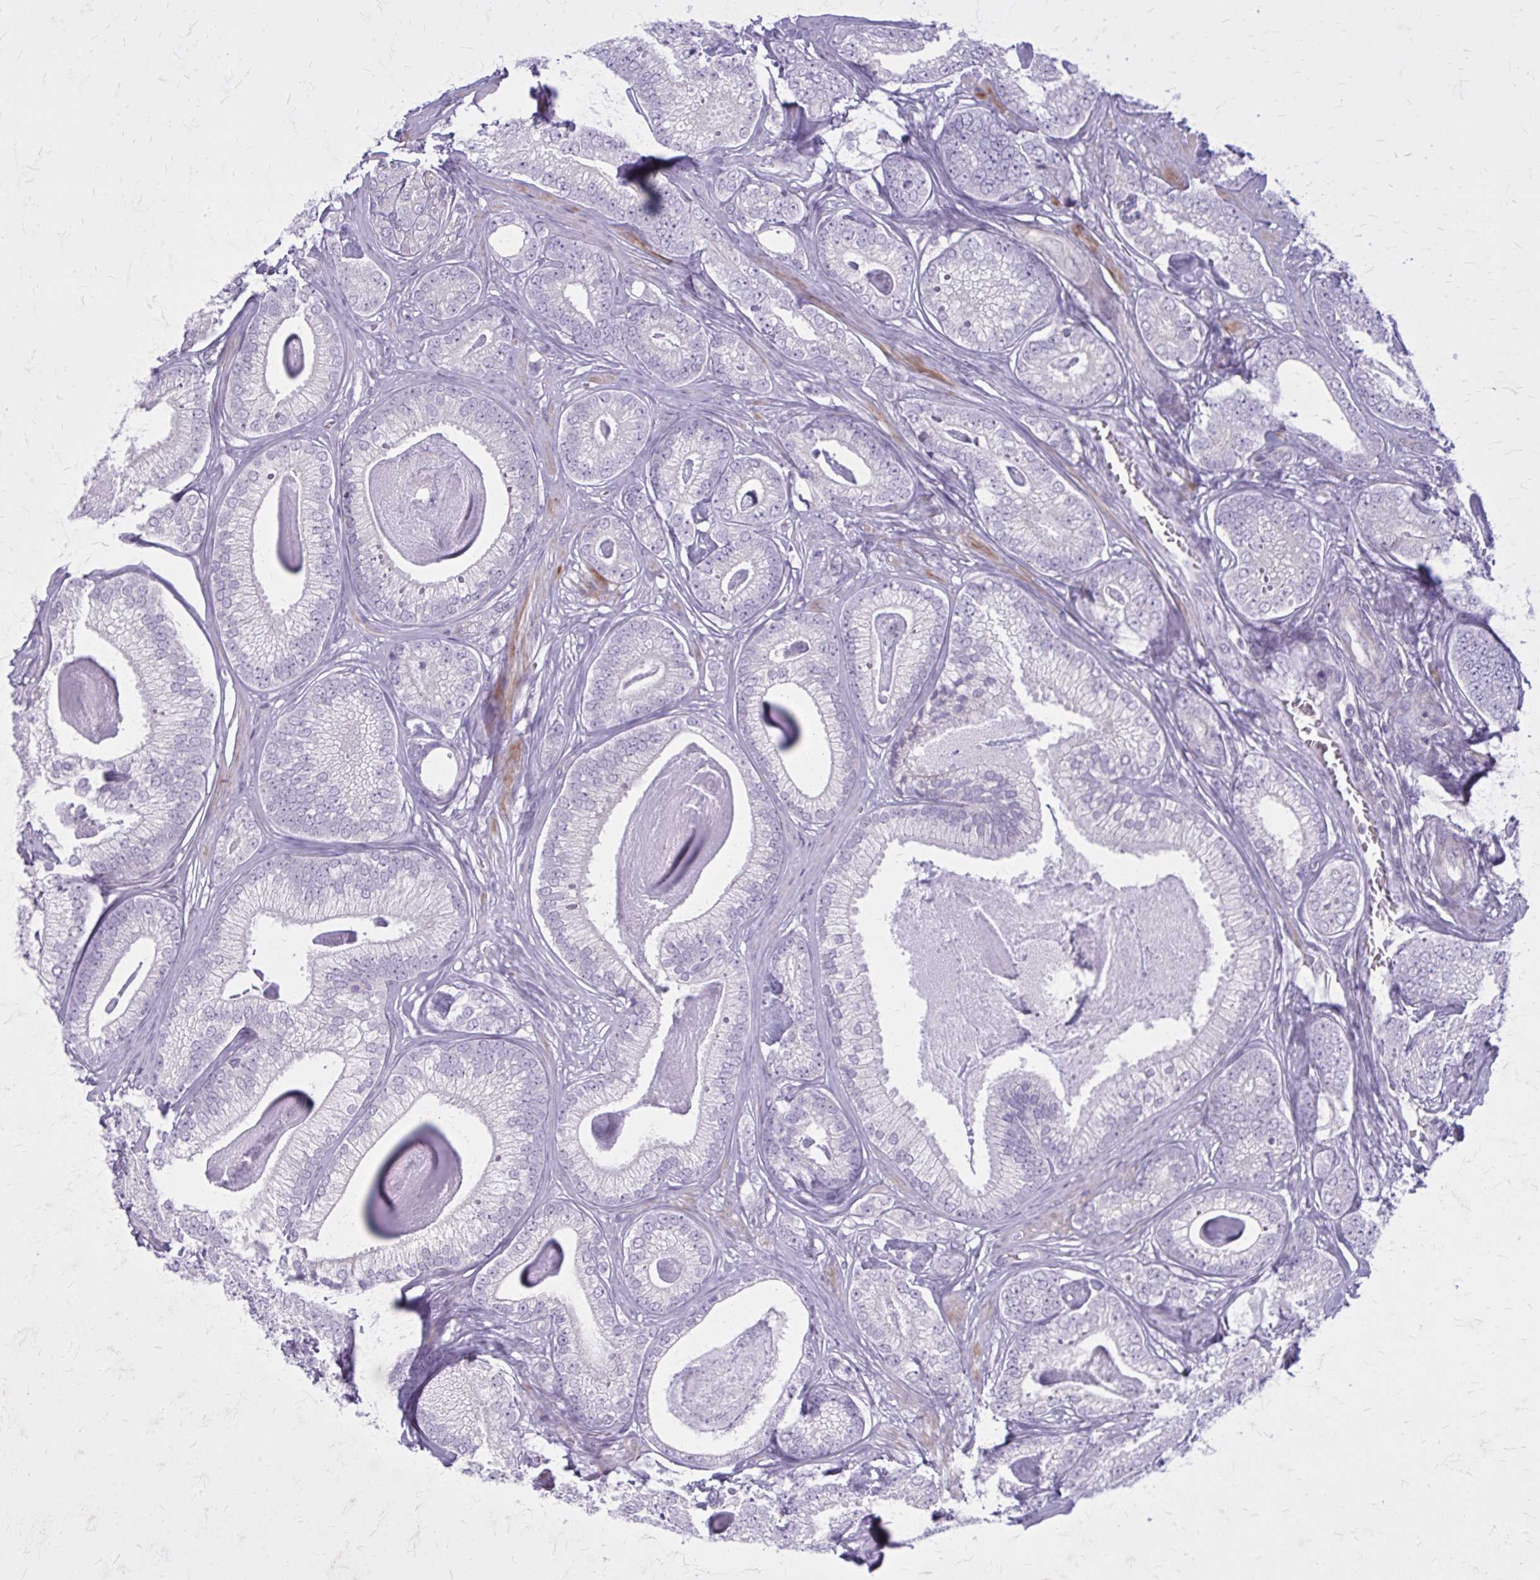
{"staining": {"intensity": "negative", "quantity": "none", "location": "none"}, "tissue": "prostate cancer", "cell_type": "Tumor cells", "image_type": "cancer", "snomed": [{"axis": "morphology", "description": "Adenocarcinoma, Low grade"}, {"axis": "topography", "description": "Prostate"}], "caption": "This is an IHC photomicrograph of prostate cancer. There is no staining in tumor cells.", "gene": "PITPNM1", "patient": {"sex": "male", "age": 63}}